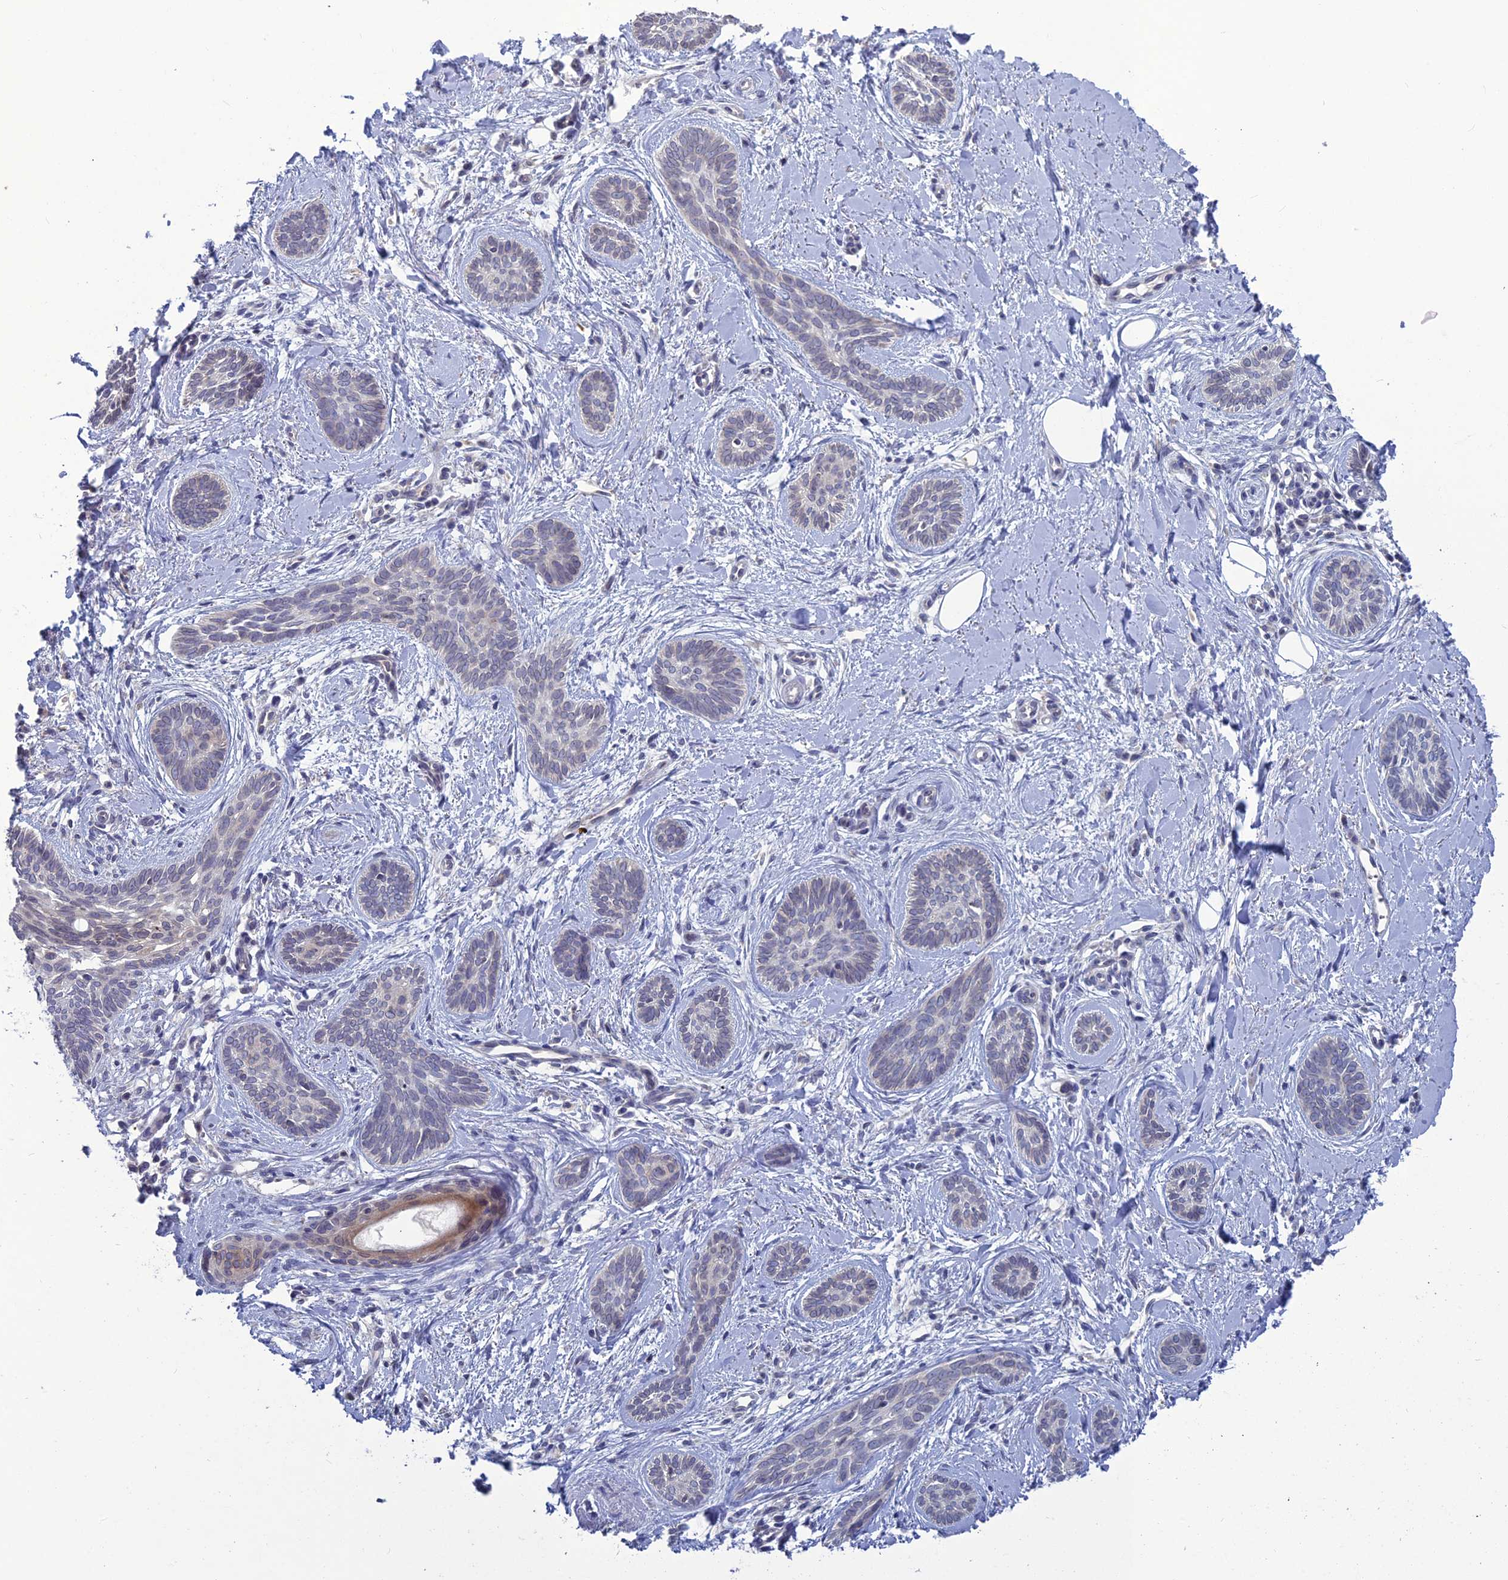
{"staining": {"intensity": "weak", "quantity": "<25%", "location": "cytoplasmic/membranous,nuclear"}, "tissue": "skin cancer", "cell_type": "Tumor cells", "image_type": "cancer", "snomed": [{"axis": "morphology", "description": "Basal cell carcinoma"}, {"axis": "topography", "description": "Skin"}], "caption": "Immunohistochemical staining of skin cancer demonstrates no significant expression in tumor cells.", "gene": "WDR46", "patient": {"sex": "female", "age": 81}}